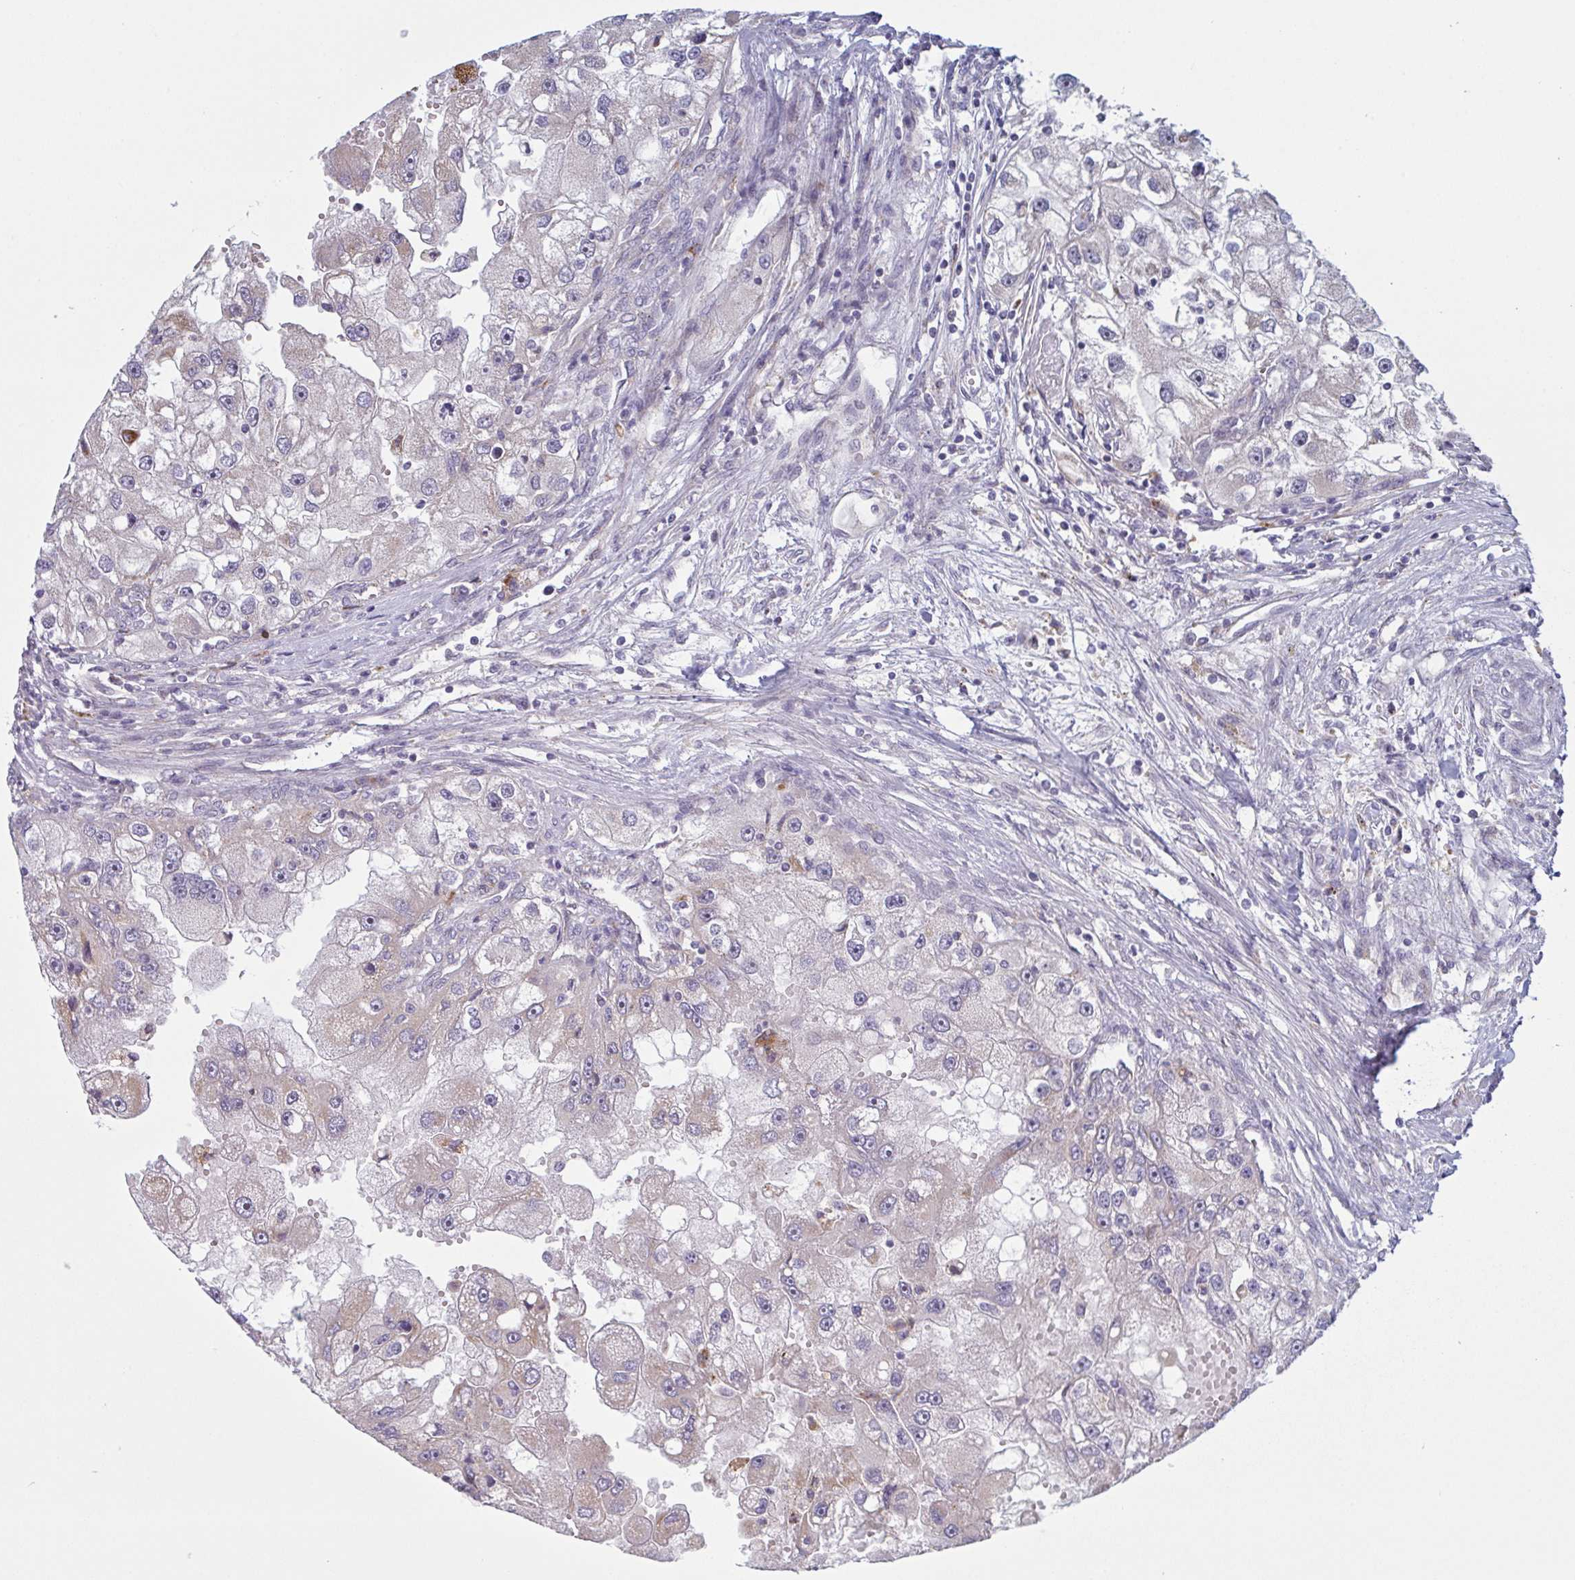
{"staining": {"intensity": "weak", "quantity": "<25%", "location": "cytoplasmic/membranous"}, "tissue": "renal cancer", "cell_type": "Tumor cells", "image_type": "cancer", "snomed": [{"axis": "morphology", "description": "Adenocarcinoma, NOS"}, {"axis": "topography", "description": "Kidney"}], "caption": "This is a image of IHC staining of renal cancer, which shows no expression in tumor cells.", "gene": "XAF1", "patient": {"sex": "male", "age": 63}}